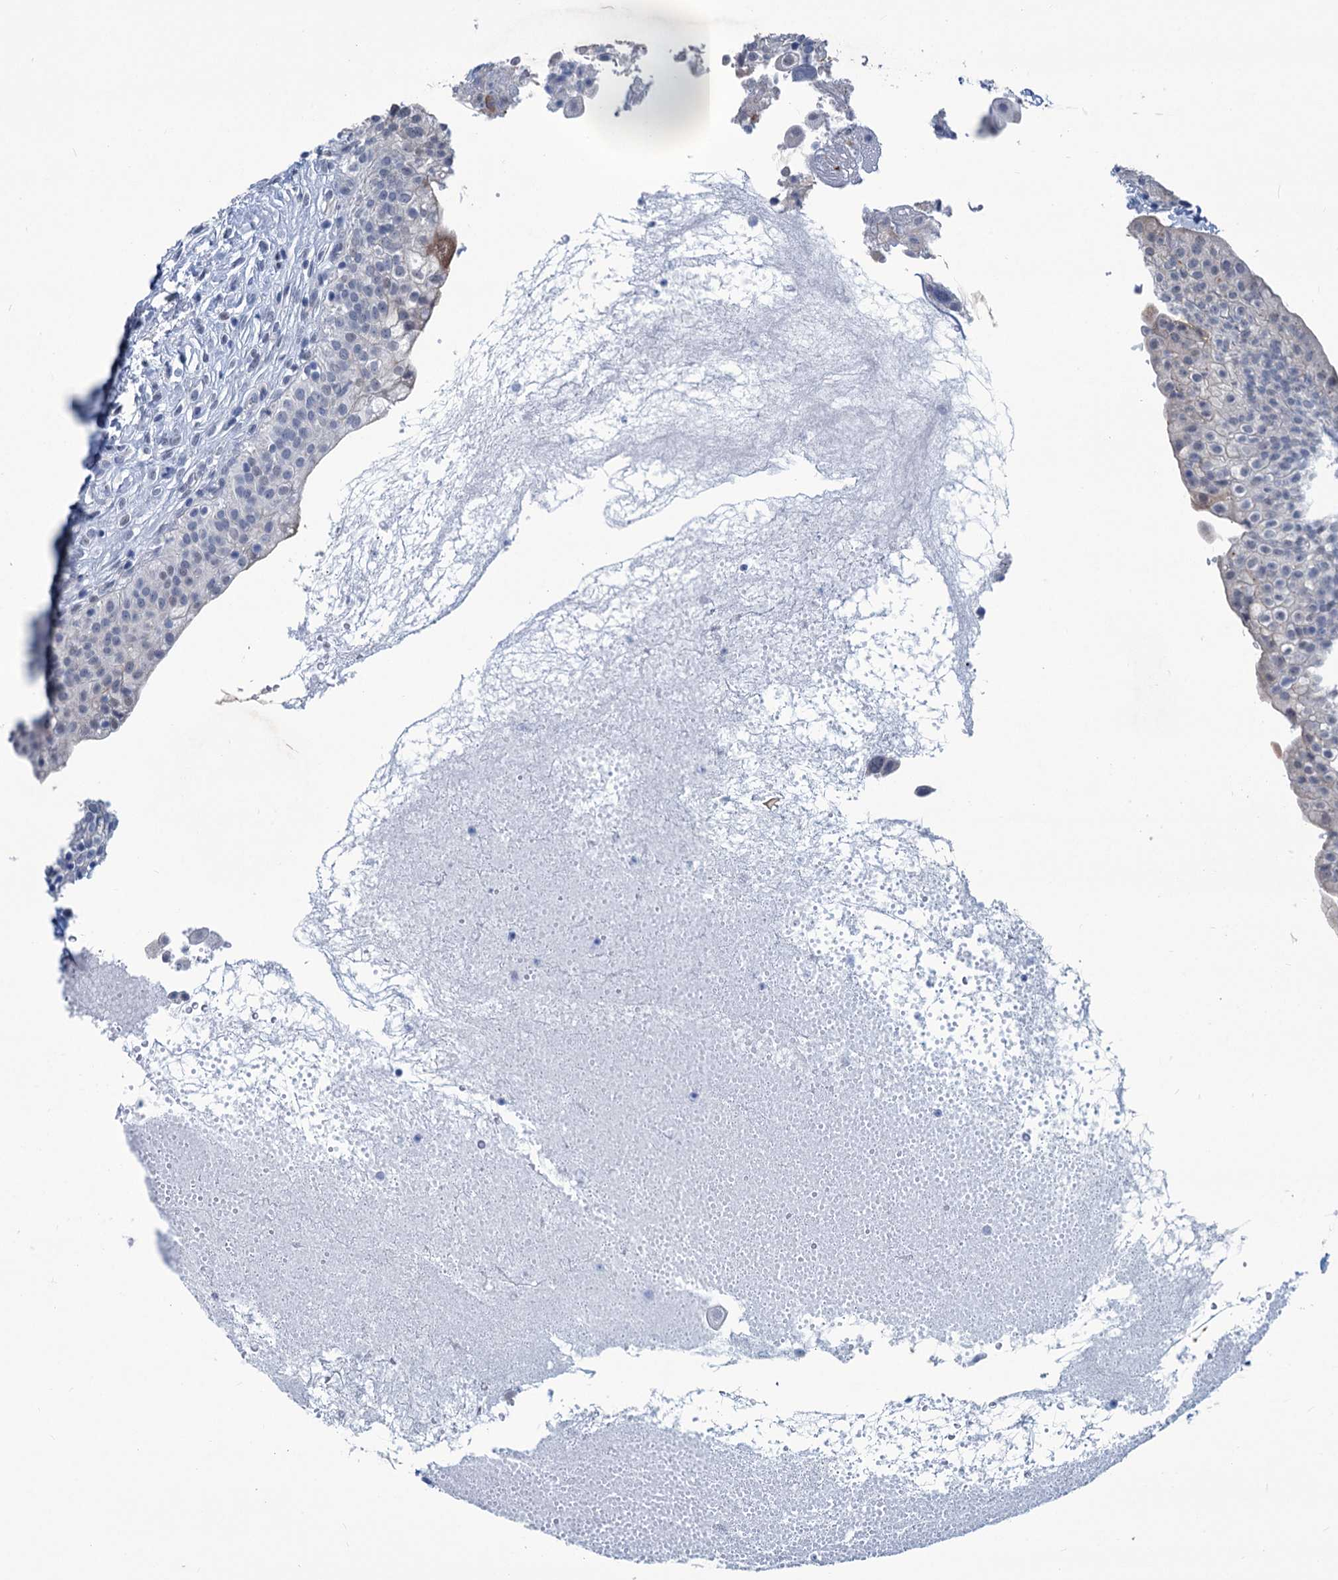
{"staining": {"intensity": "strong", "quantity": "<25%", "location": "cytoplasmic/membranous,nuclear"}, "tissue": "urinary bladder", "cell_type": "Urothelial cells", "image_type": "normal", "snomed": [{"axis": "morphology", "description": "Normal tissue, NOS"}, {"axis": "topography", "description": "Urinary bladder"}], "caption": "Immunohistochemical staining of unremarkable human urinary bladder demonstrates <25% levels of strong cytoplasmic/membranous,nuclear protein expression in about <25% of urothelial cells.", "gene": "NEU3", "patient": {"sex": "male", "age": 55}}